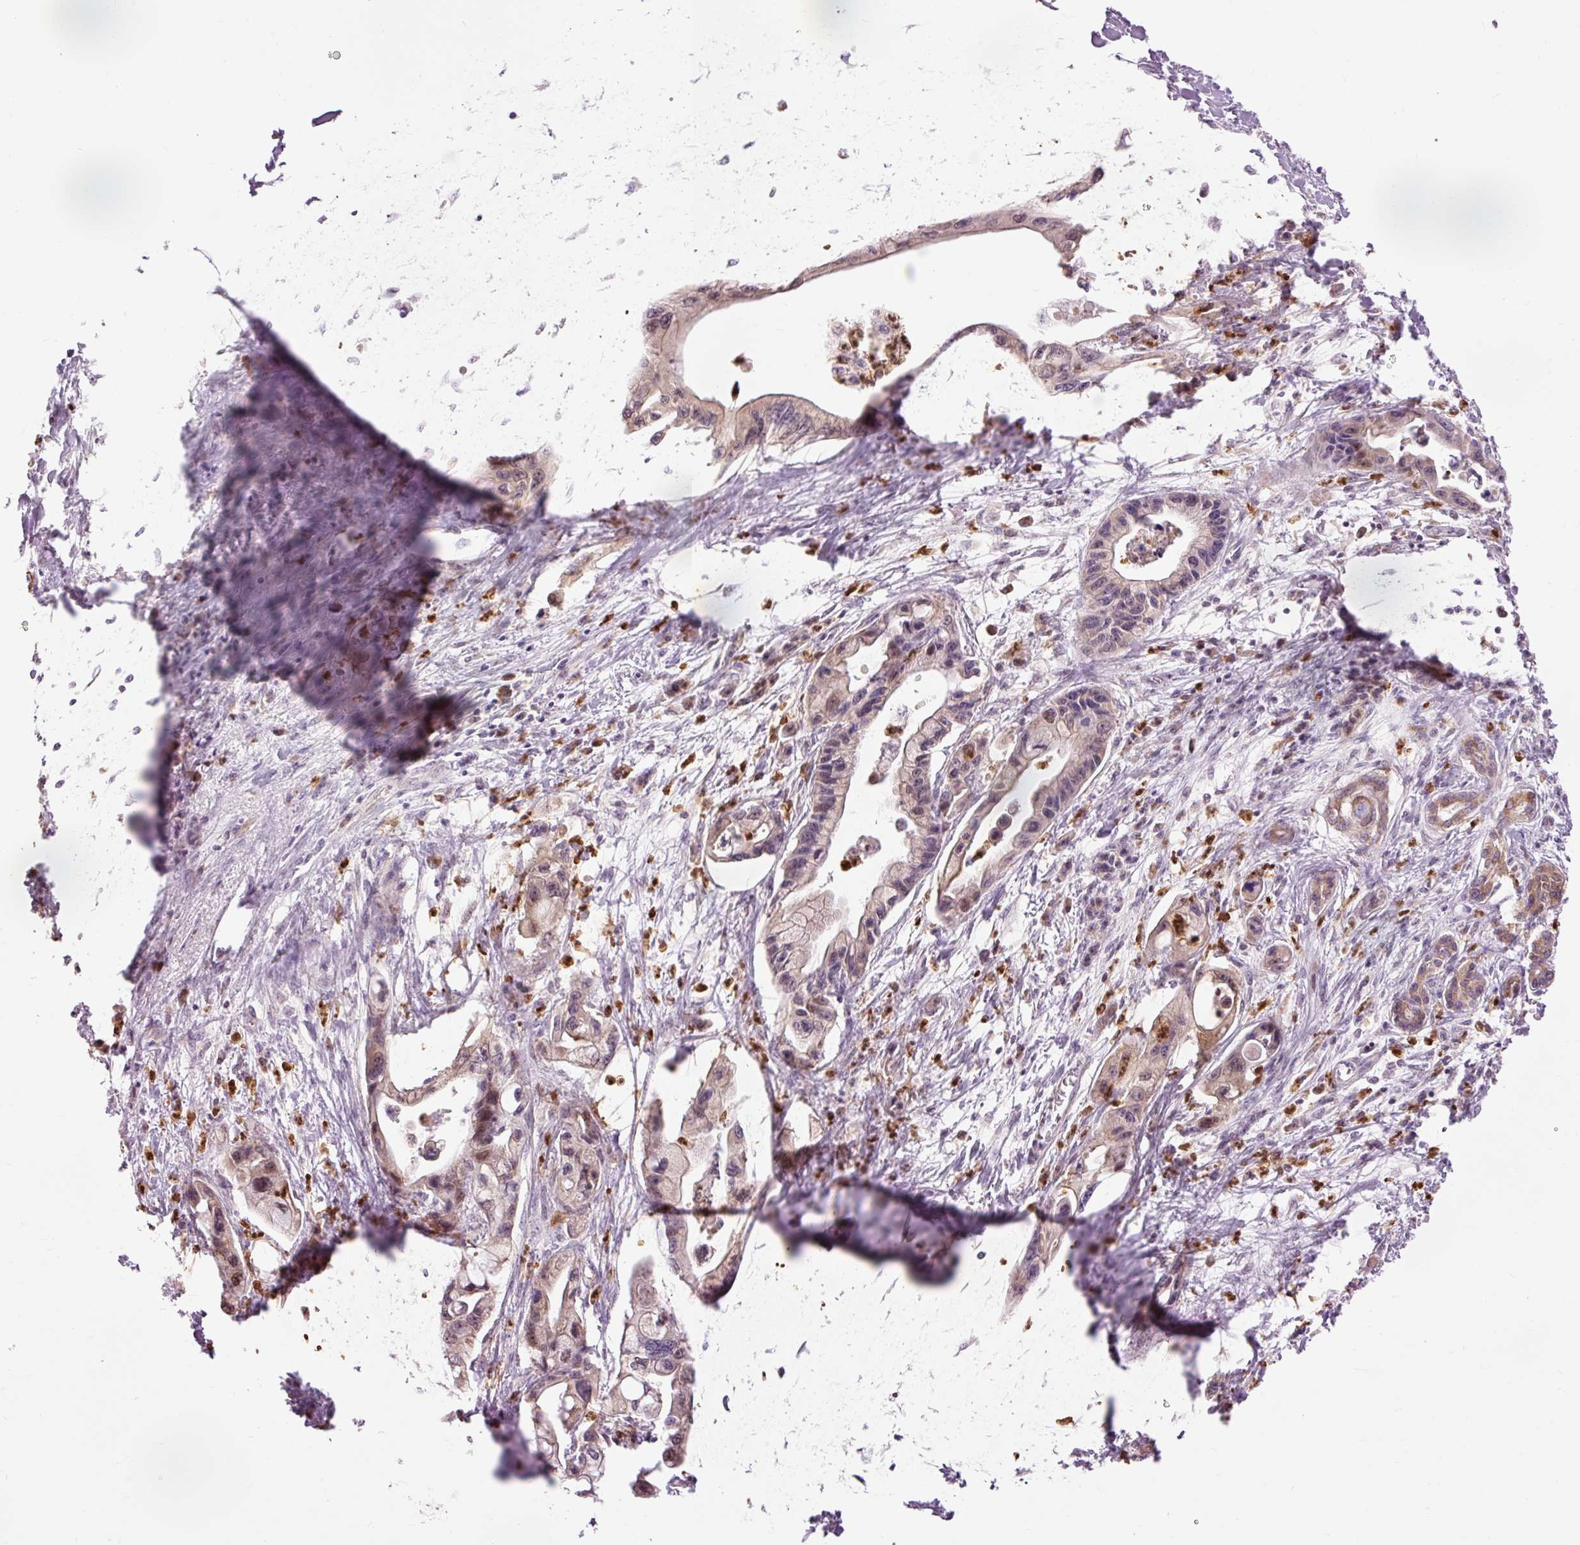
{"staining": {"intensity": "weak", "quantity": "25%-75%", "location": "cytoplasmic/membranous"}, "tissue": "pancreatic cancer", "cell_type": "Tumor cells", "image_type": "cancer", "snomed": [{"axis": "morphology", "description": "Adenocarcinoma, NOS"}, {"axis": "topography", "description": "Pancreas"}], "caption": "A low amount of weak cytoplasmic/membranous positivity is seen in about 25%-75% of tumor cells in pancreatic cancer tissue. The staining was performed using DAB, with brown indicating positive protein expression. Nuclei are stained blue with hematoxylin.", "gene": "PRDX5", "patient": {"sex": "male", "age": 61}}